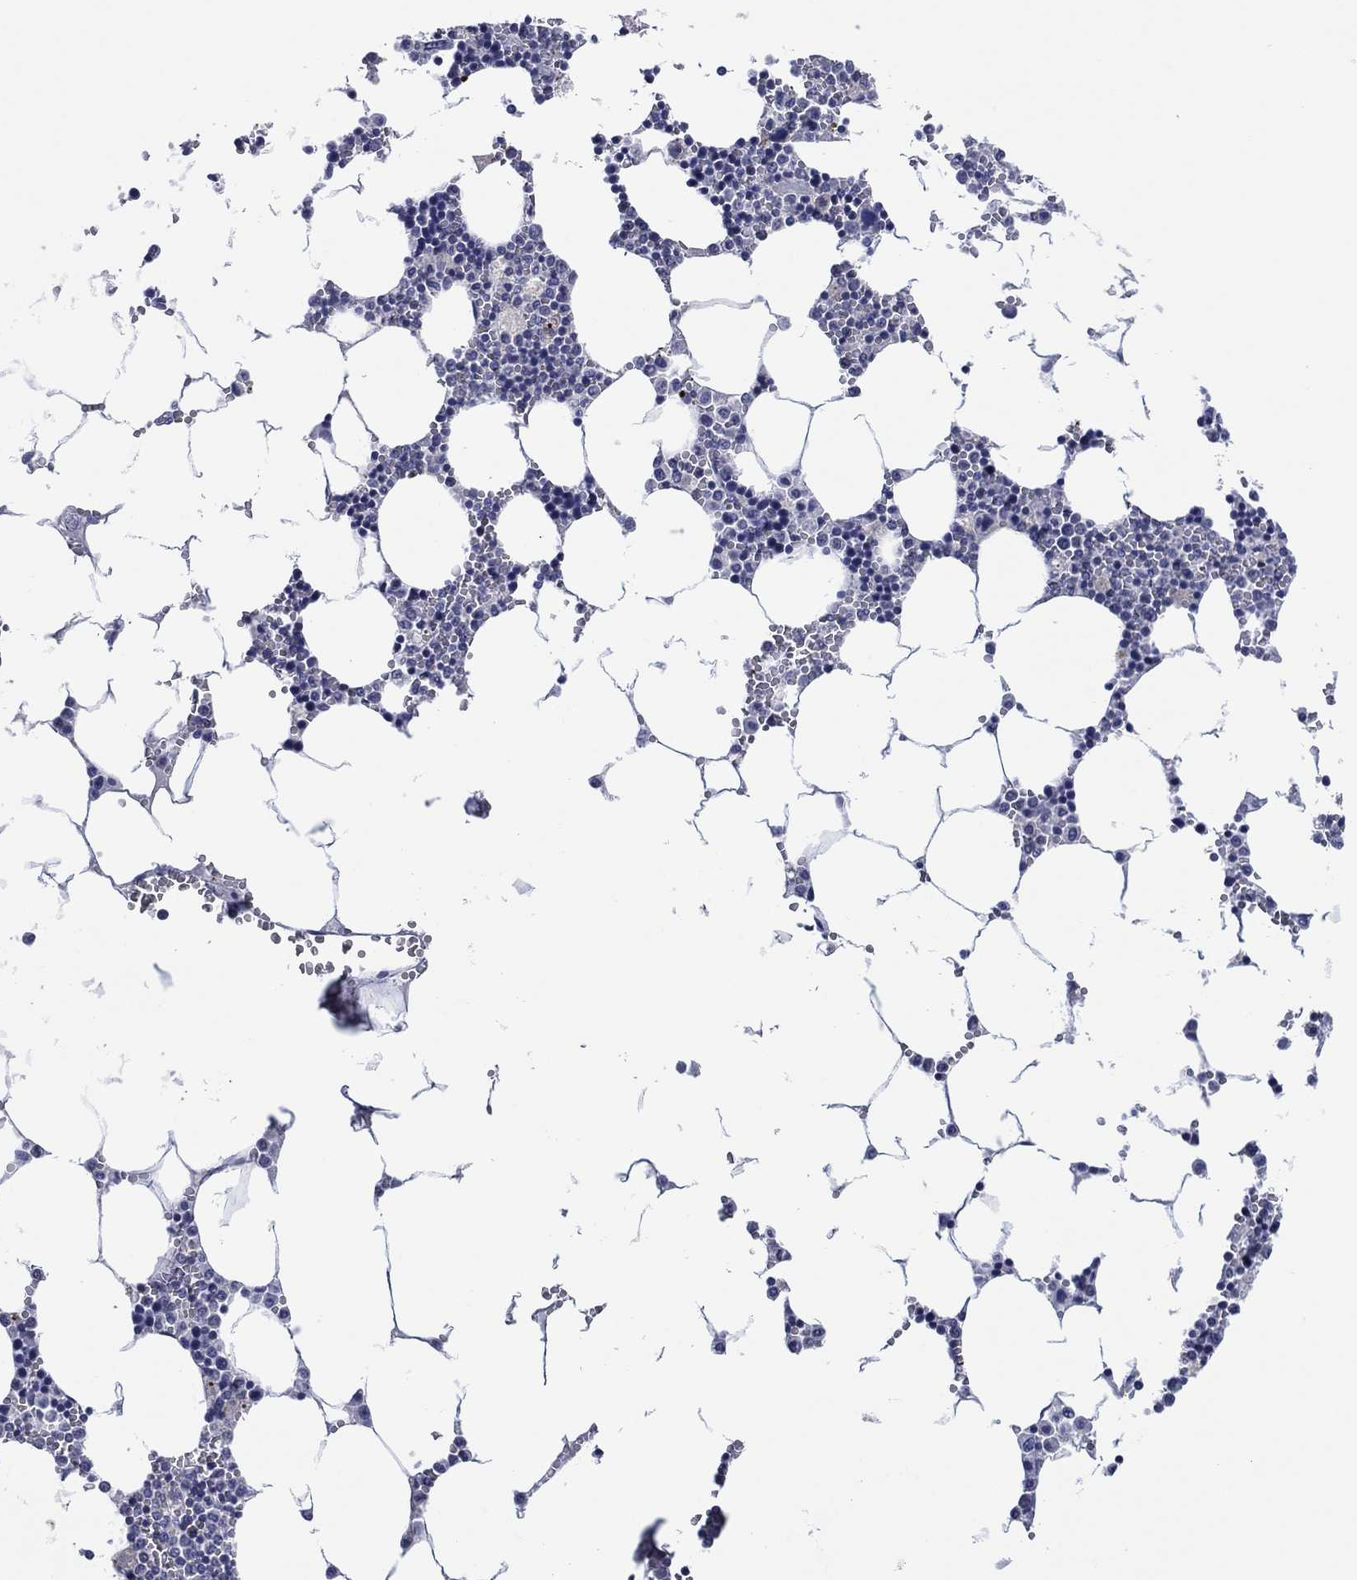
{"staining": {"intensity": "negative", "quantity": "none", "location": "none"}, "tissue": "bone marrow", "cell_type": "Hematopoietic cells", "image_type": "normal", "snomed": [{"axis": "morphology", "description": "Normal tissue, NOS"}, {"axis": "topography", "description": "Bone marrow"}], "caption": "Bone marrow stained for a protein using immunohistochemistry (IHC) shows no staining hematopoietic cells.", "gene": "TRIM31", "patient": {"sex": "female", "age": 64}}